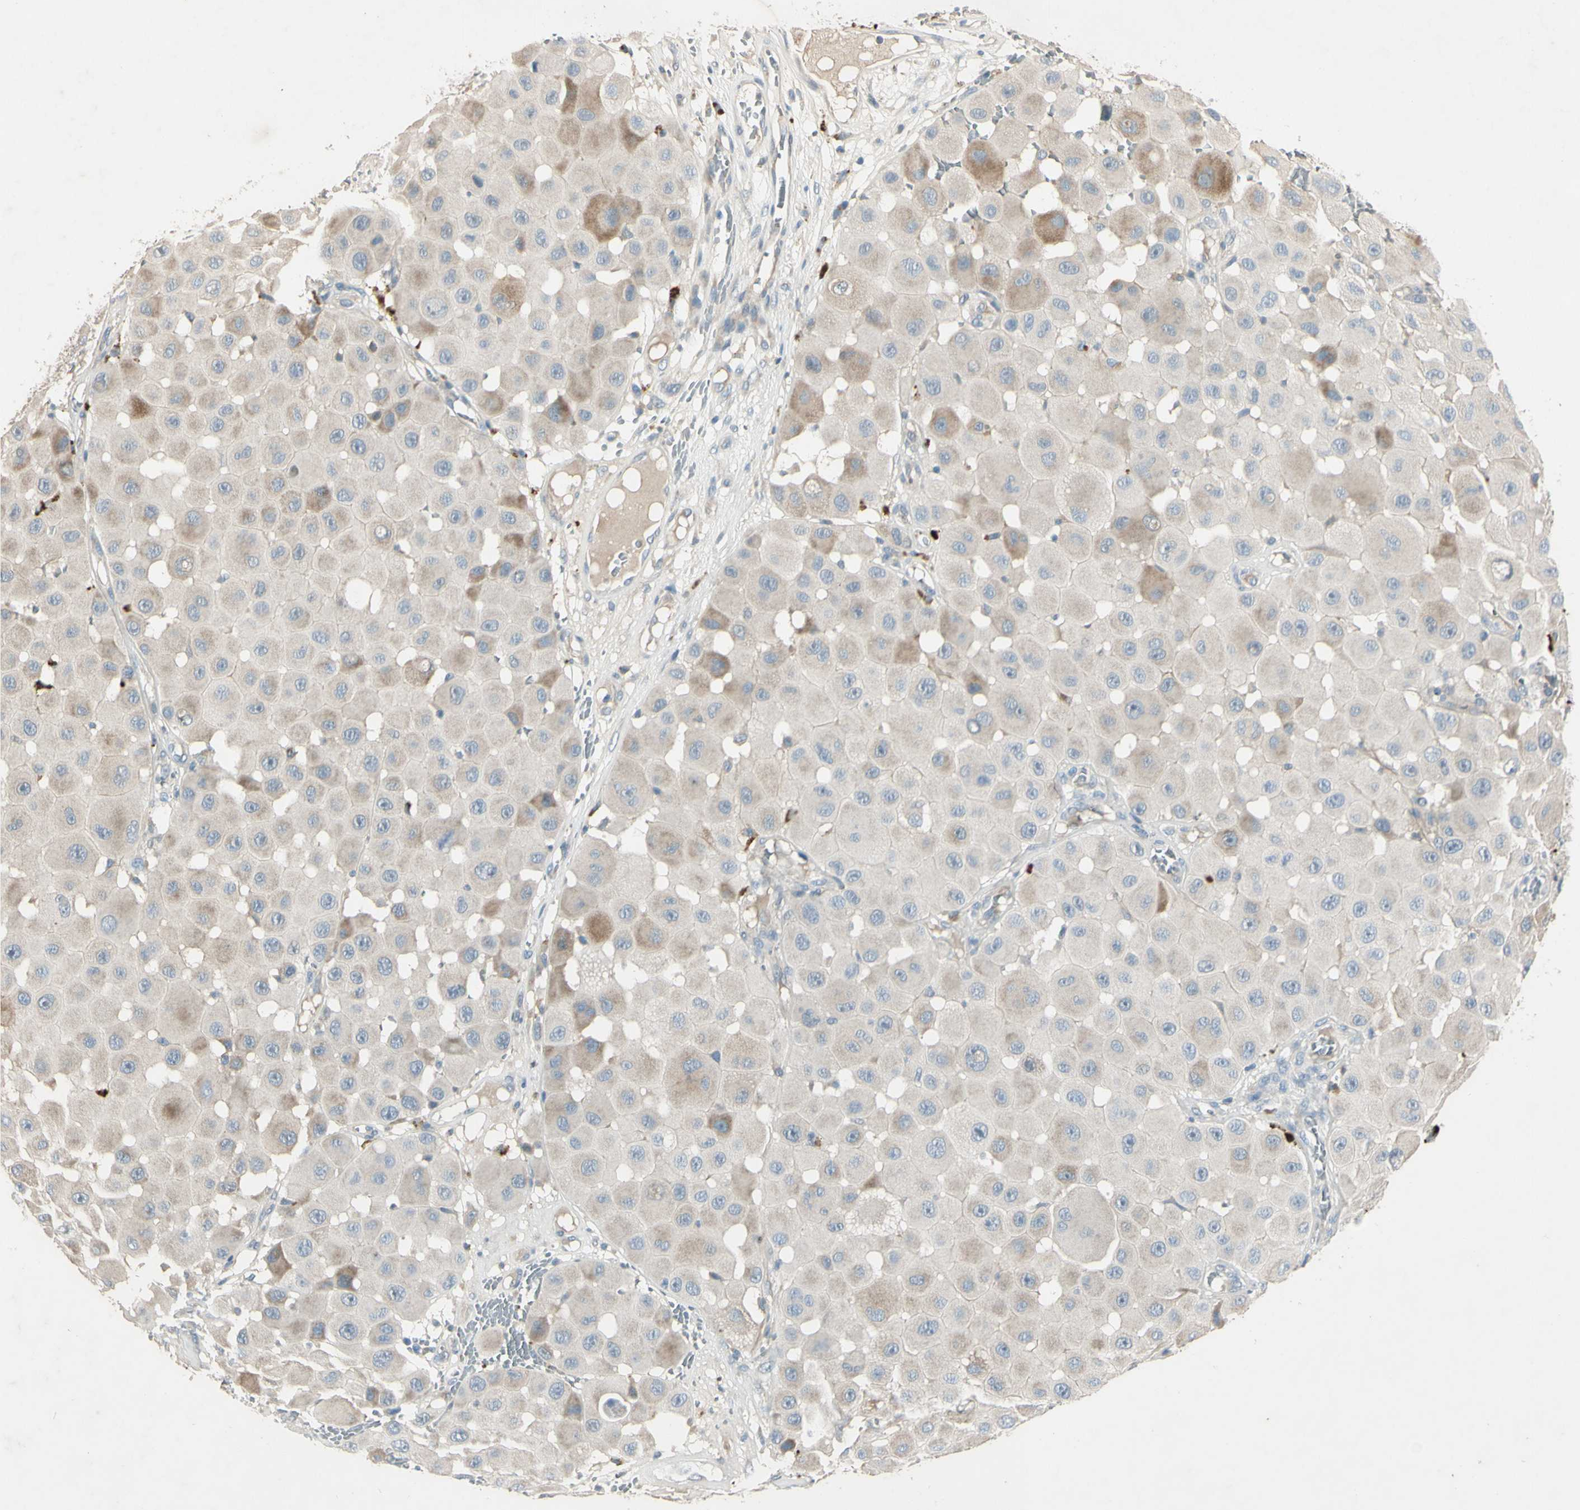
{"staining": {"intensity": "moderate", "quantity": "<25%", "location": "cytoplasmic/membranous"}, "tissue": "melanoma", "cell_type": "Tumor cells", "image_type": "cancer", "snomed": [{"axis": "morphology", "description": "Malignant melanoma, NOS"}, {"axis": "topography", "description": "Skin"}], "caption": "Immunohistochemical staining of human malignant melanoma exhibits low levels of moderate cytoplasmic/membranous protein staining in approximately <25% of tumor cells.", "gene": "AATK", "patient": {"sex": "female", "age": 81}}